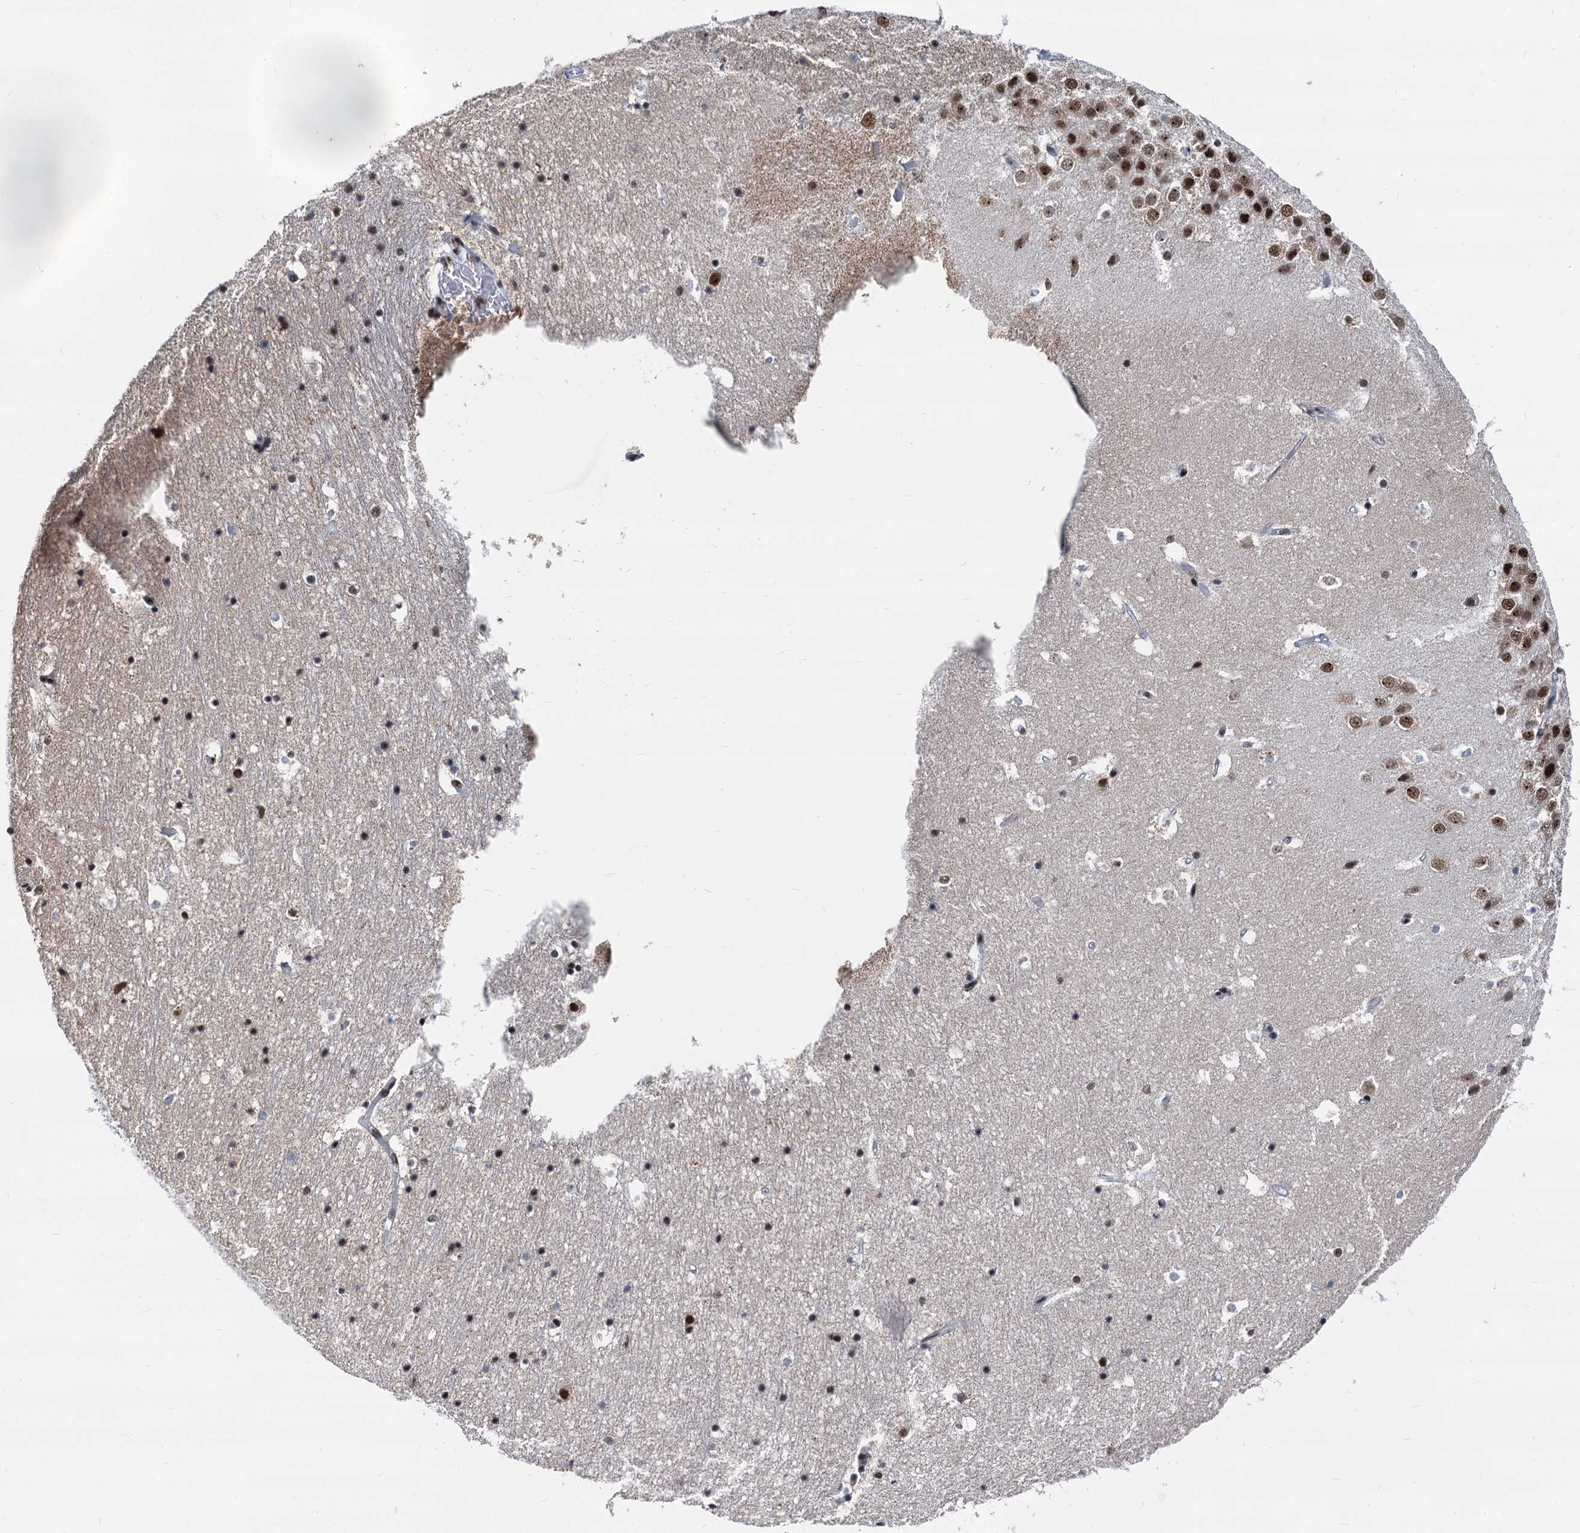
{"staining": {"intensity": "strong", "quantity": "25%-75%", "location": "nuclear"}, "tissue": "hippocampus", "cell_type": "Glial cells", "image_type": "normal", "snomed": [{"axis": "morphology", "description": "Normal tissue, NOS"}, {"axis": "topography", "description": "Hippocampus"}], "caption": "Strong nuclear expression for a protein is appreciated in approximately 25%-75% of glial cells of unremarkable hippocampus using immunohistochemistry (IHC).", "gene": "DDX23", "patient": {"sex": "female", "age": 52}}